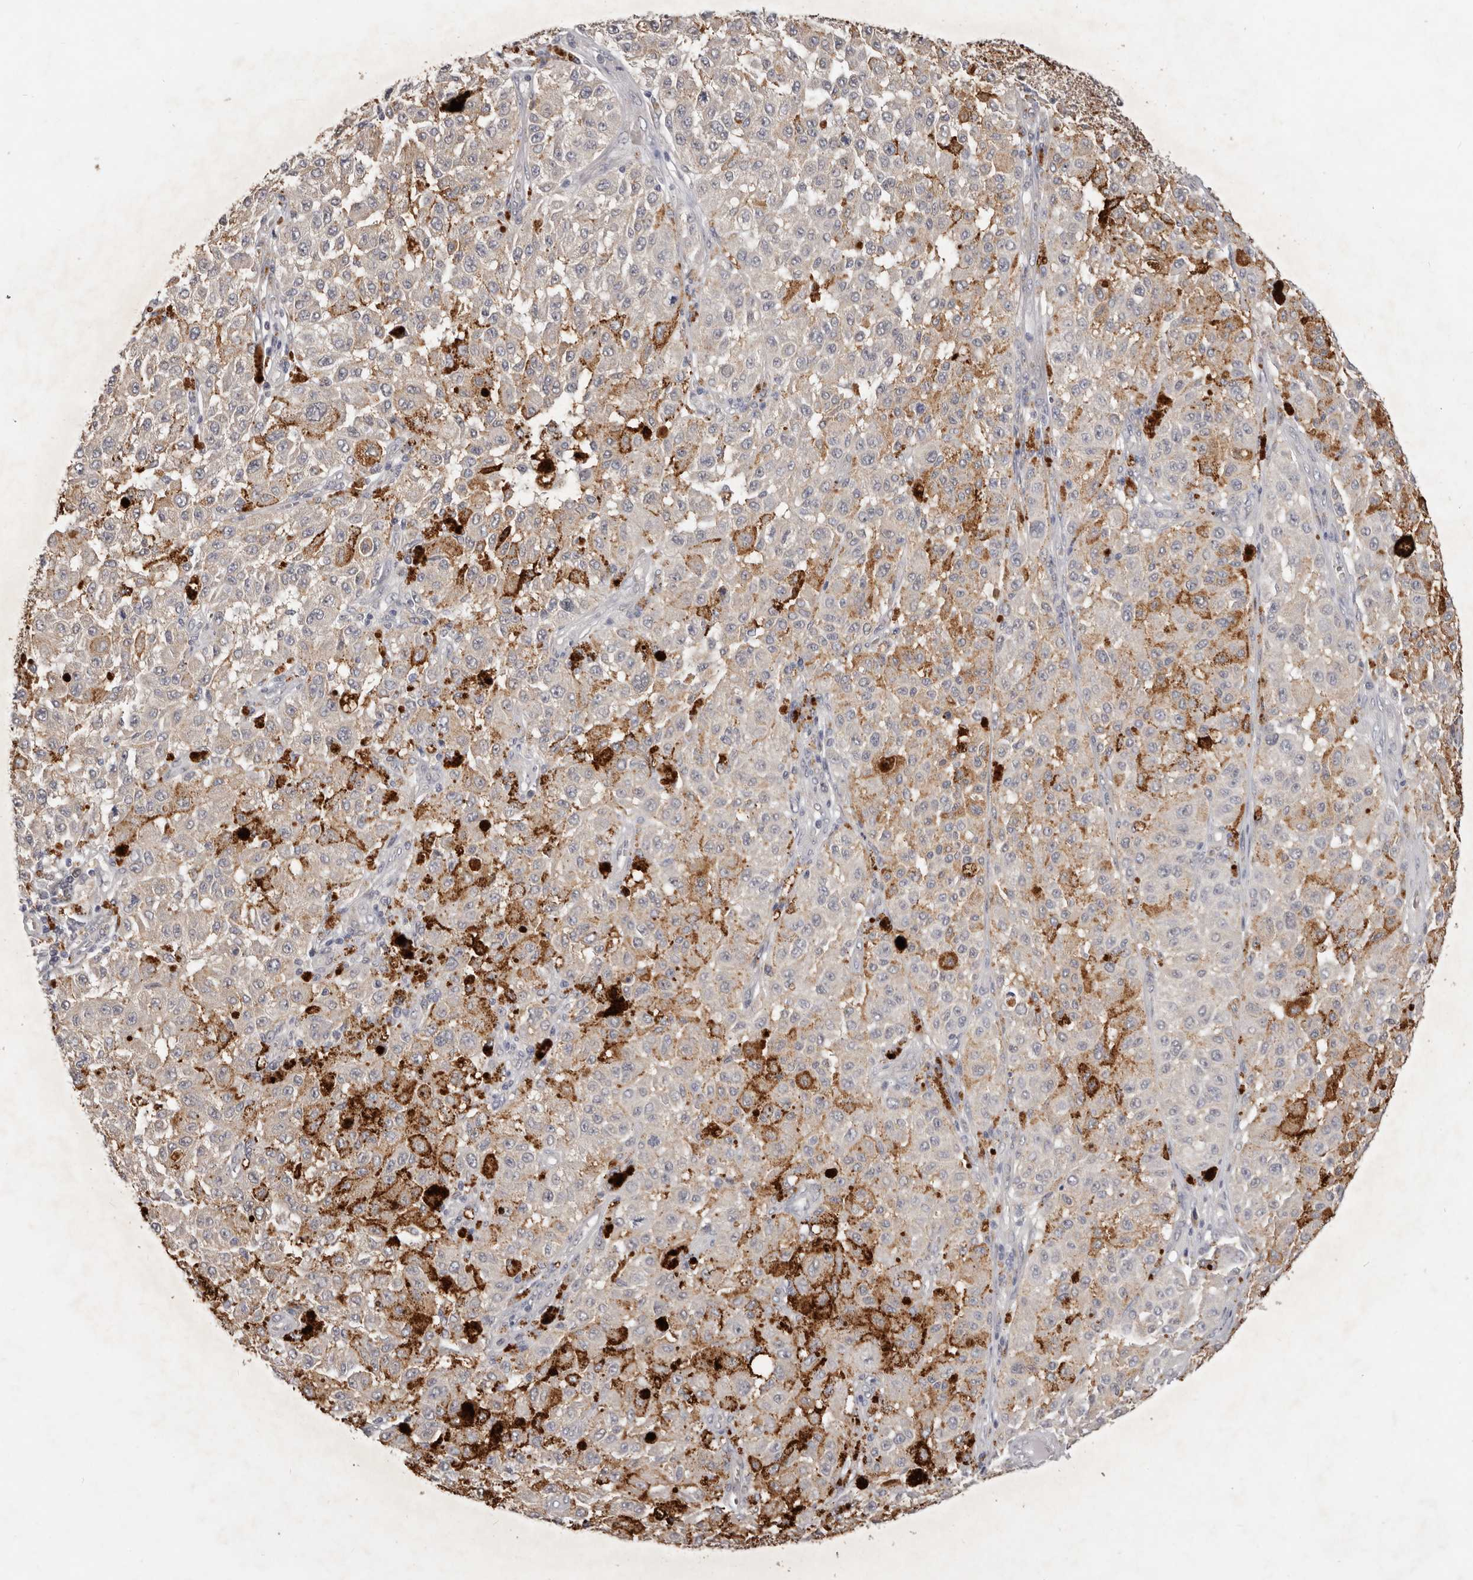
{"staining": {"intensity": "negative", "quantity": "none", "location": "none"}, "tissue": "melanoma", "cell_type": "Tumor cells", "image_type": "cancer", "snomed": [{"axis": "morphology", "description": "Malignant melanoma, NOS"}, {"axis": "topography", "description": "Skin"}], "caption": "Tumor cells are negative for brown protein staining in melanoma.", "gene": "WDR77", "patient": {"sex": "female", "age": 64}}